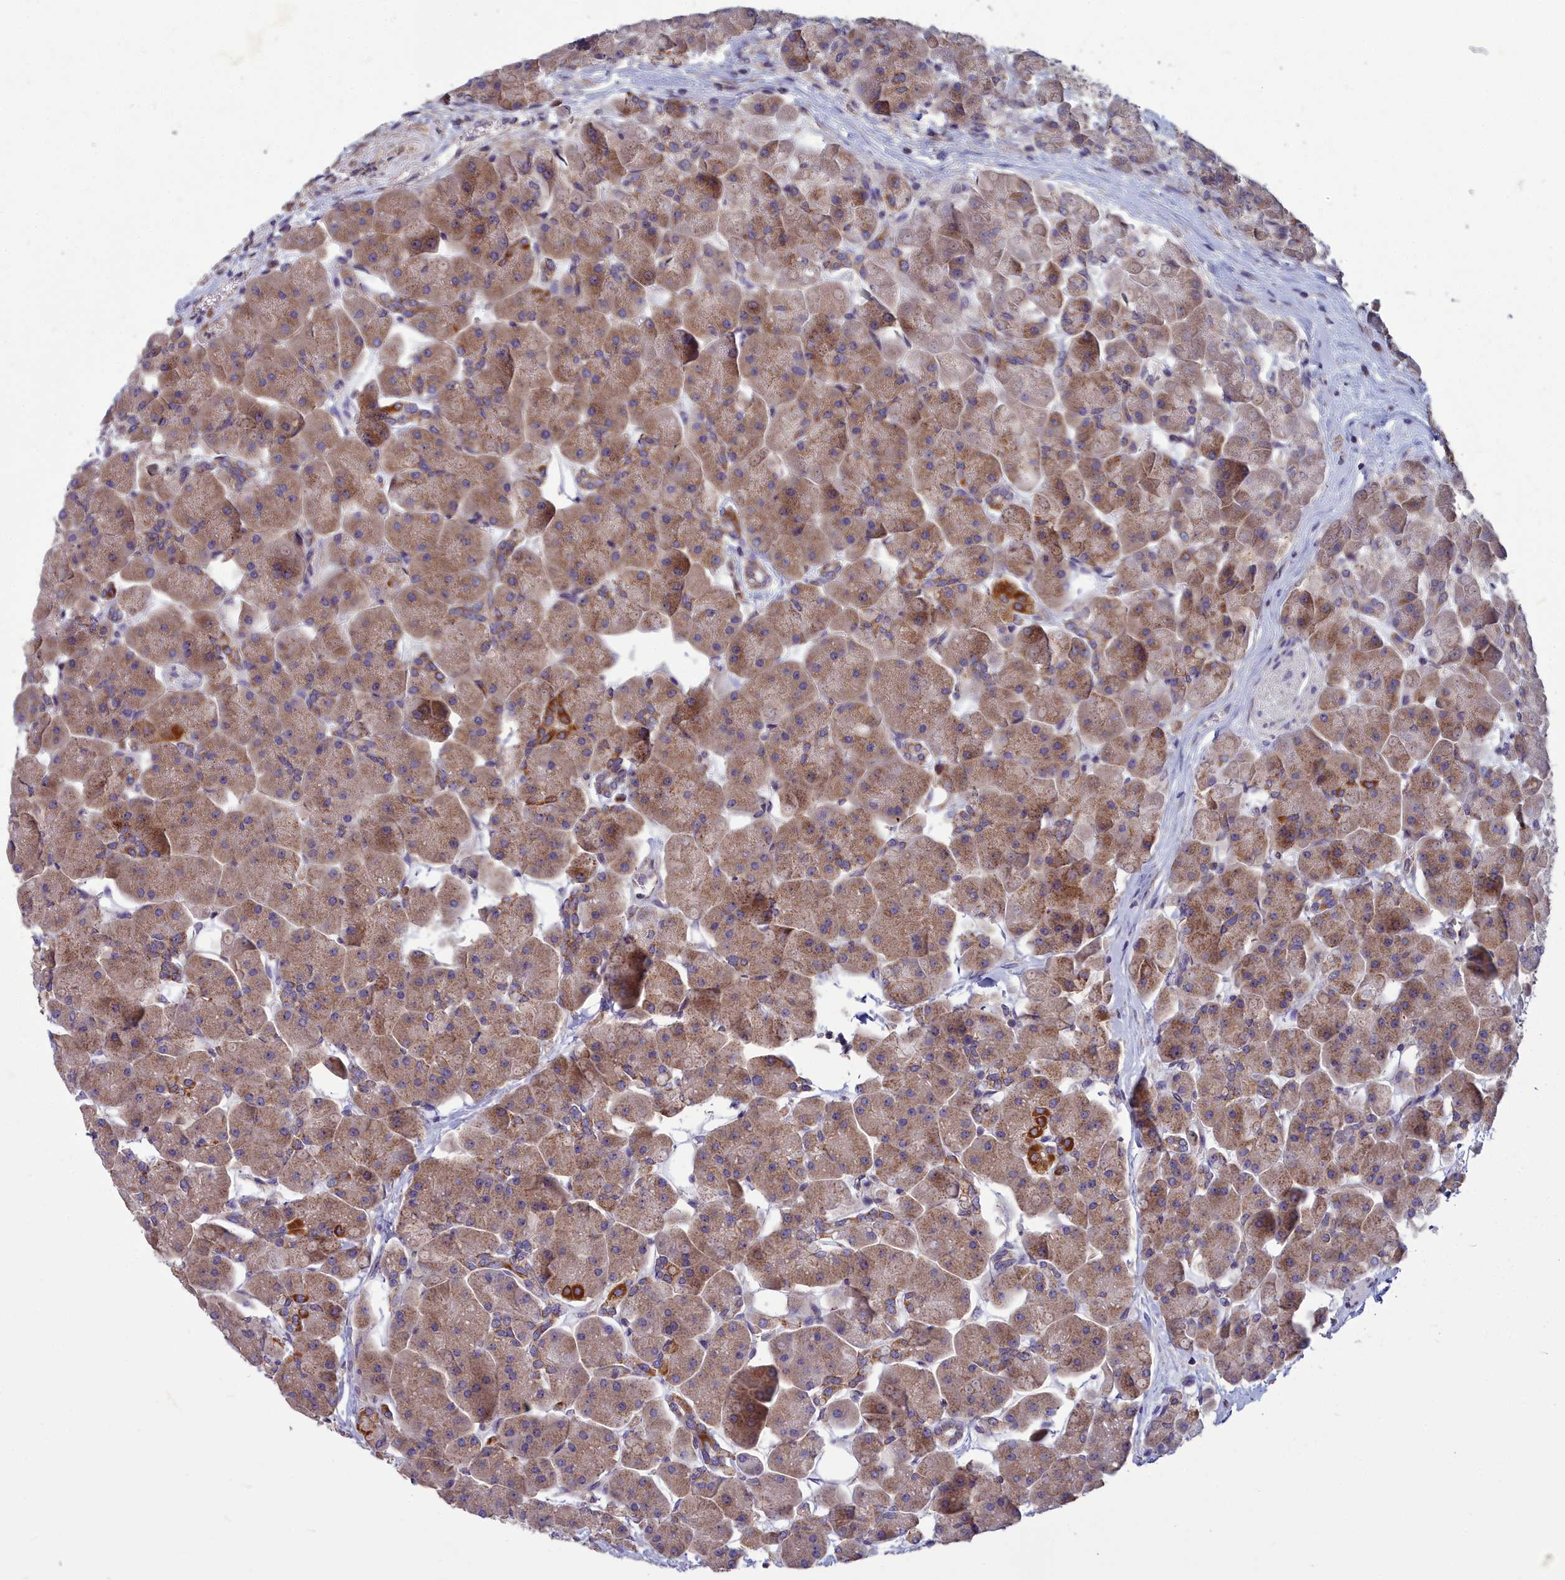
{"staining": {"intensity": "moderate", "quantity": "25%-75%", "location": "cytoplasmic/membranous"}, "tissue": "pancreas", "cell_type": "Exocrine glandular cells", "image_type": "normal", "snomed": [{"axis": "morphology", "description": "Normal tissue, NOS"}, {"axis": "topography", "description": "Pancreas"}], "caption": "Immunohistochemistry (DAB) staining of benign pancreas reveals moderate cytoplasmic/membranous protein staining in about 25%-75% of exocrine glandular cells.", "gene": "COX20", "patient": {"sex": "male", "age": 66}}